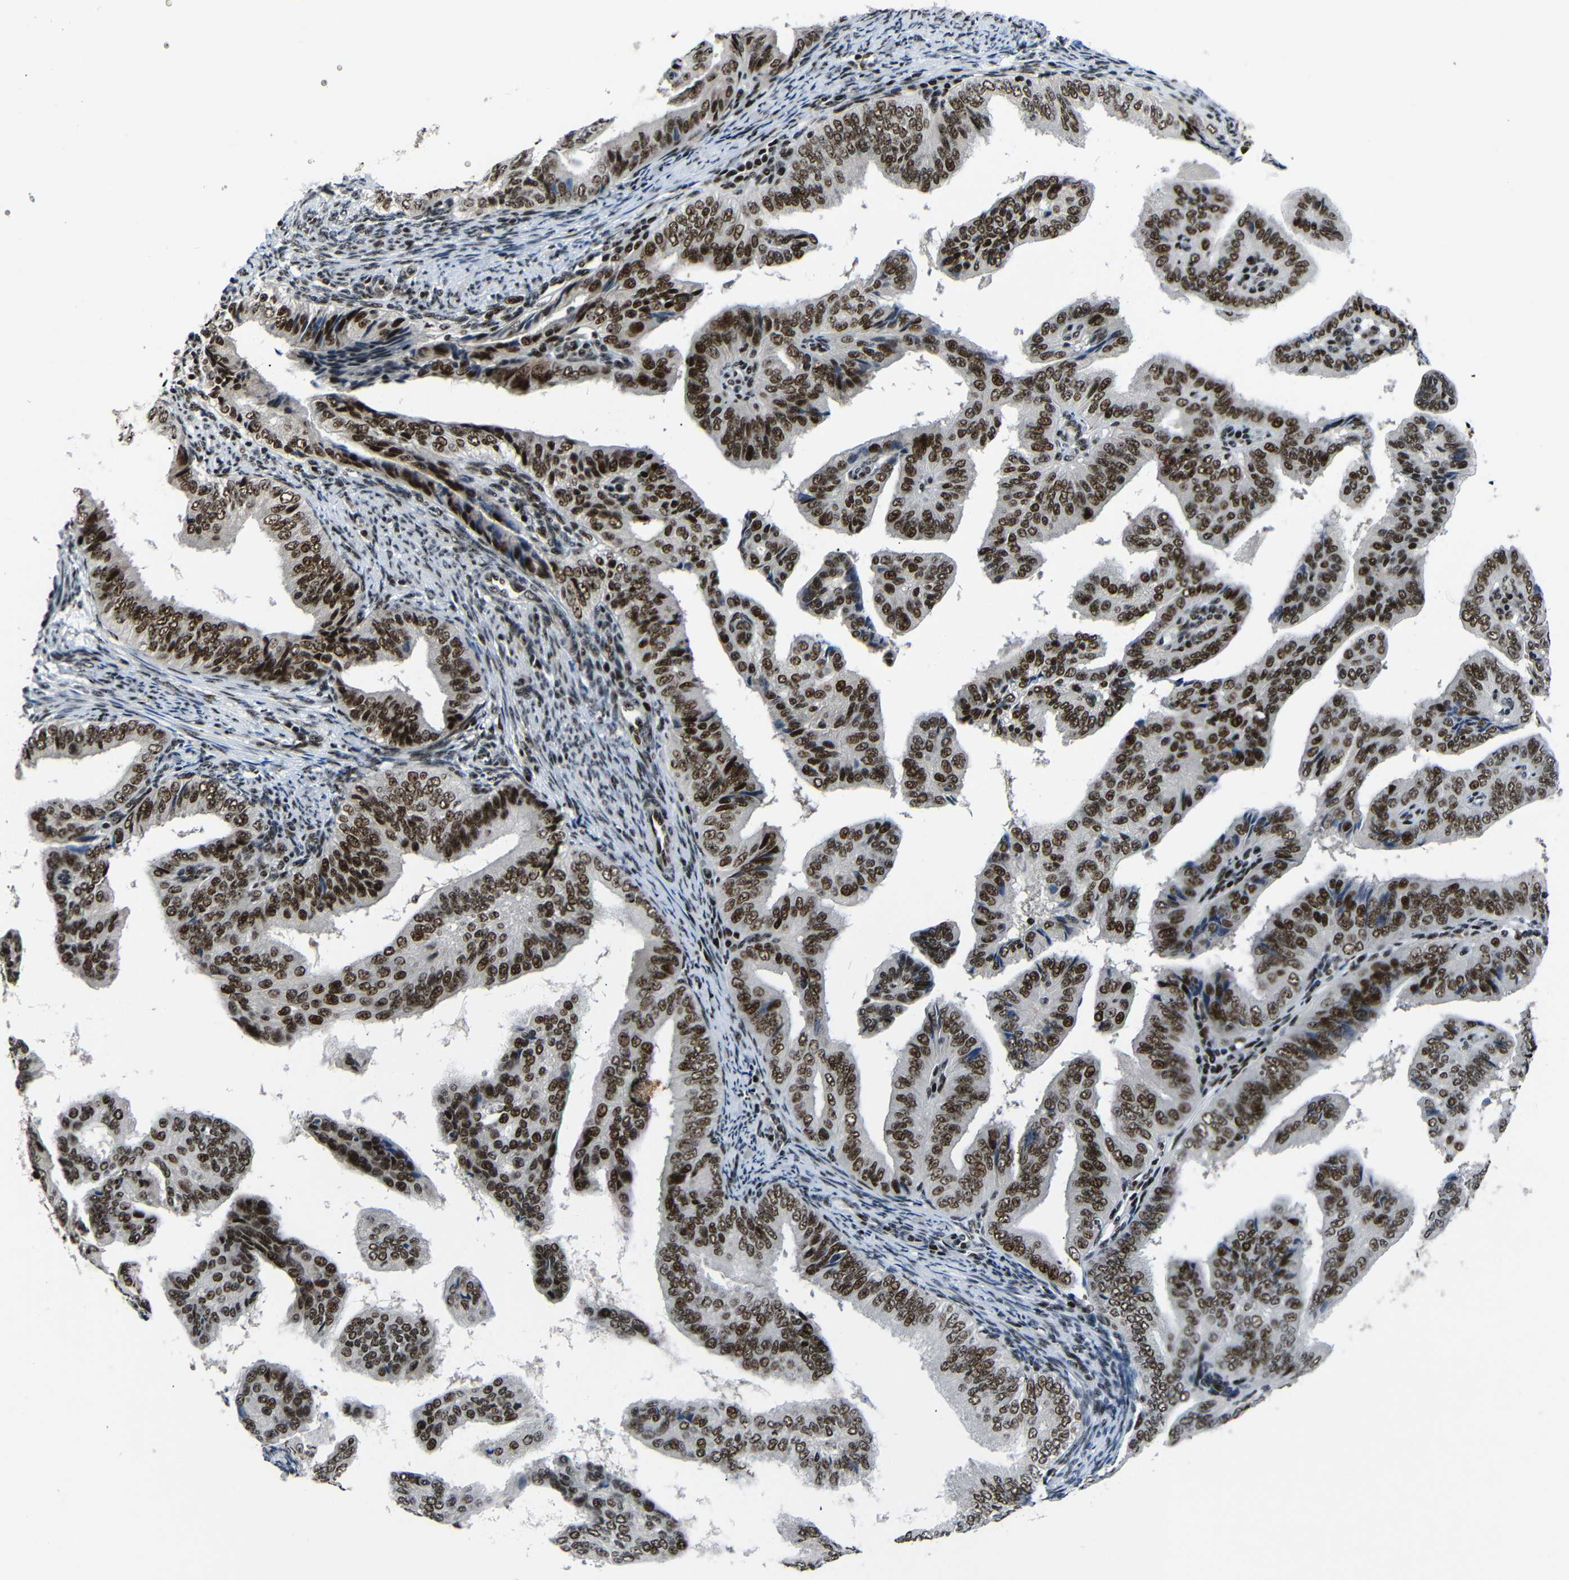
{"staining": {"intensity": "strong", "quantity": ">75%", "location": "nuclear"}, "tissue": "endometrial cancer", "cell_type": "Tumor cells", "image_type": "cancer", "snomed": [{"axis": "morphology", "description": "Adenocarcinoma, NOS"}, {"axis": "topography", "description": "Endometrium"}], "caption": "The histopathology image shows a brown stain indicating the presence of a protein in the nuclear of tumor cells in endometrial cancer.", "gene": "SETDB2", "patient": {"sex": "female", "age": 58}}